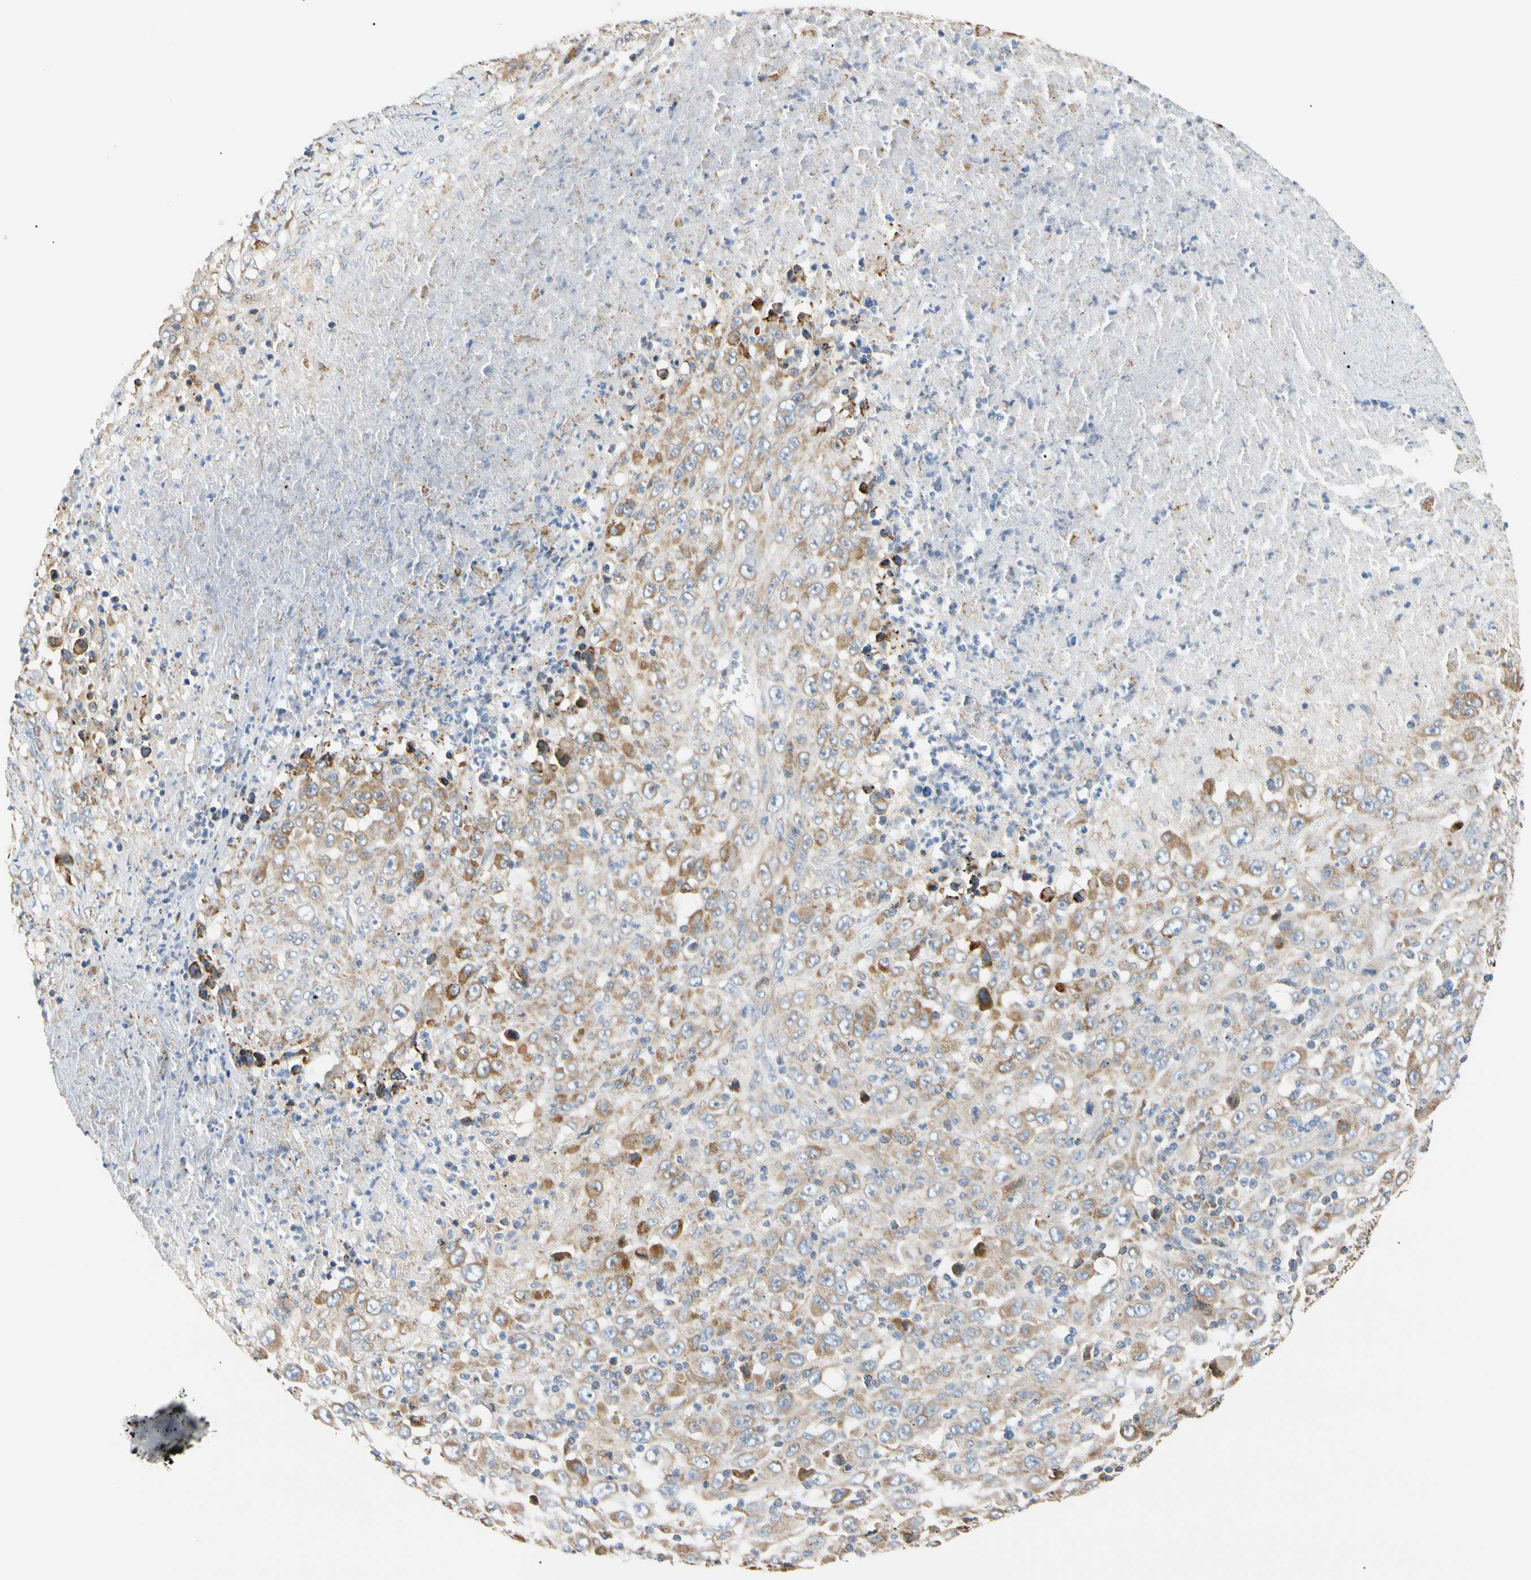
{"staining": {"intensity": "moderate", "quantity": "<25%", "location": "cytoplasmic/membranous"}, "tissue": "melanoma", "cell_type": "Tumor cells", "image_type": "cancer", "snomed": [{"axis": "morphology", "description": "Malignant melanoma, Metastatic site"}, {"axis": "topography", "description": "Skin"}], "caption": "Melanoma stained for a protein (brown) demonstrates moderate cytoplasmic/membranous positive expression in about <25% of tumor cells.", "gene": "PLGRKT", "patient": {"sex": "female", "age": 56}}